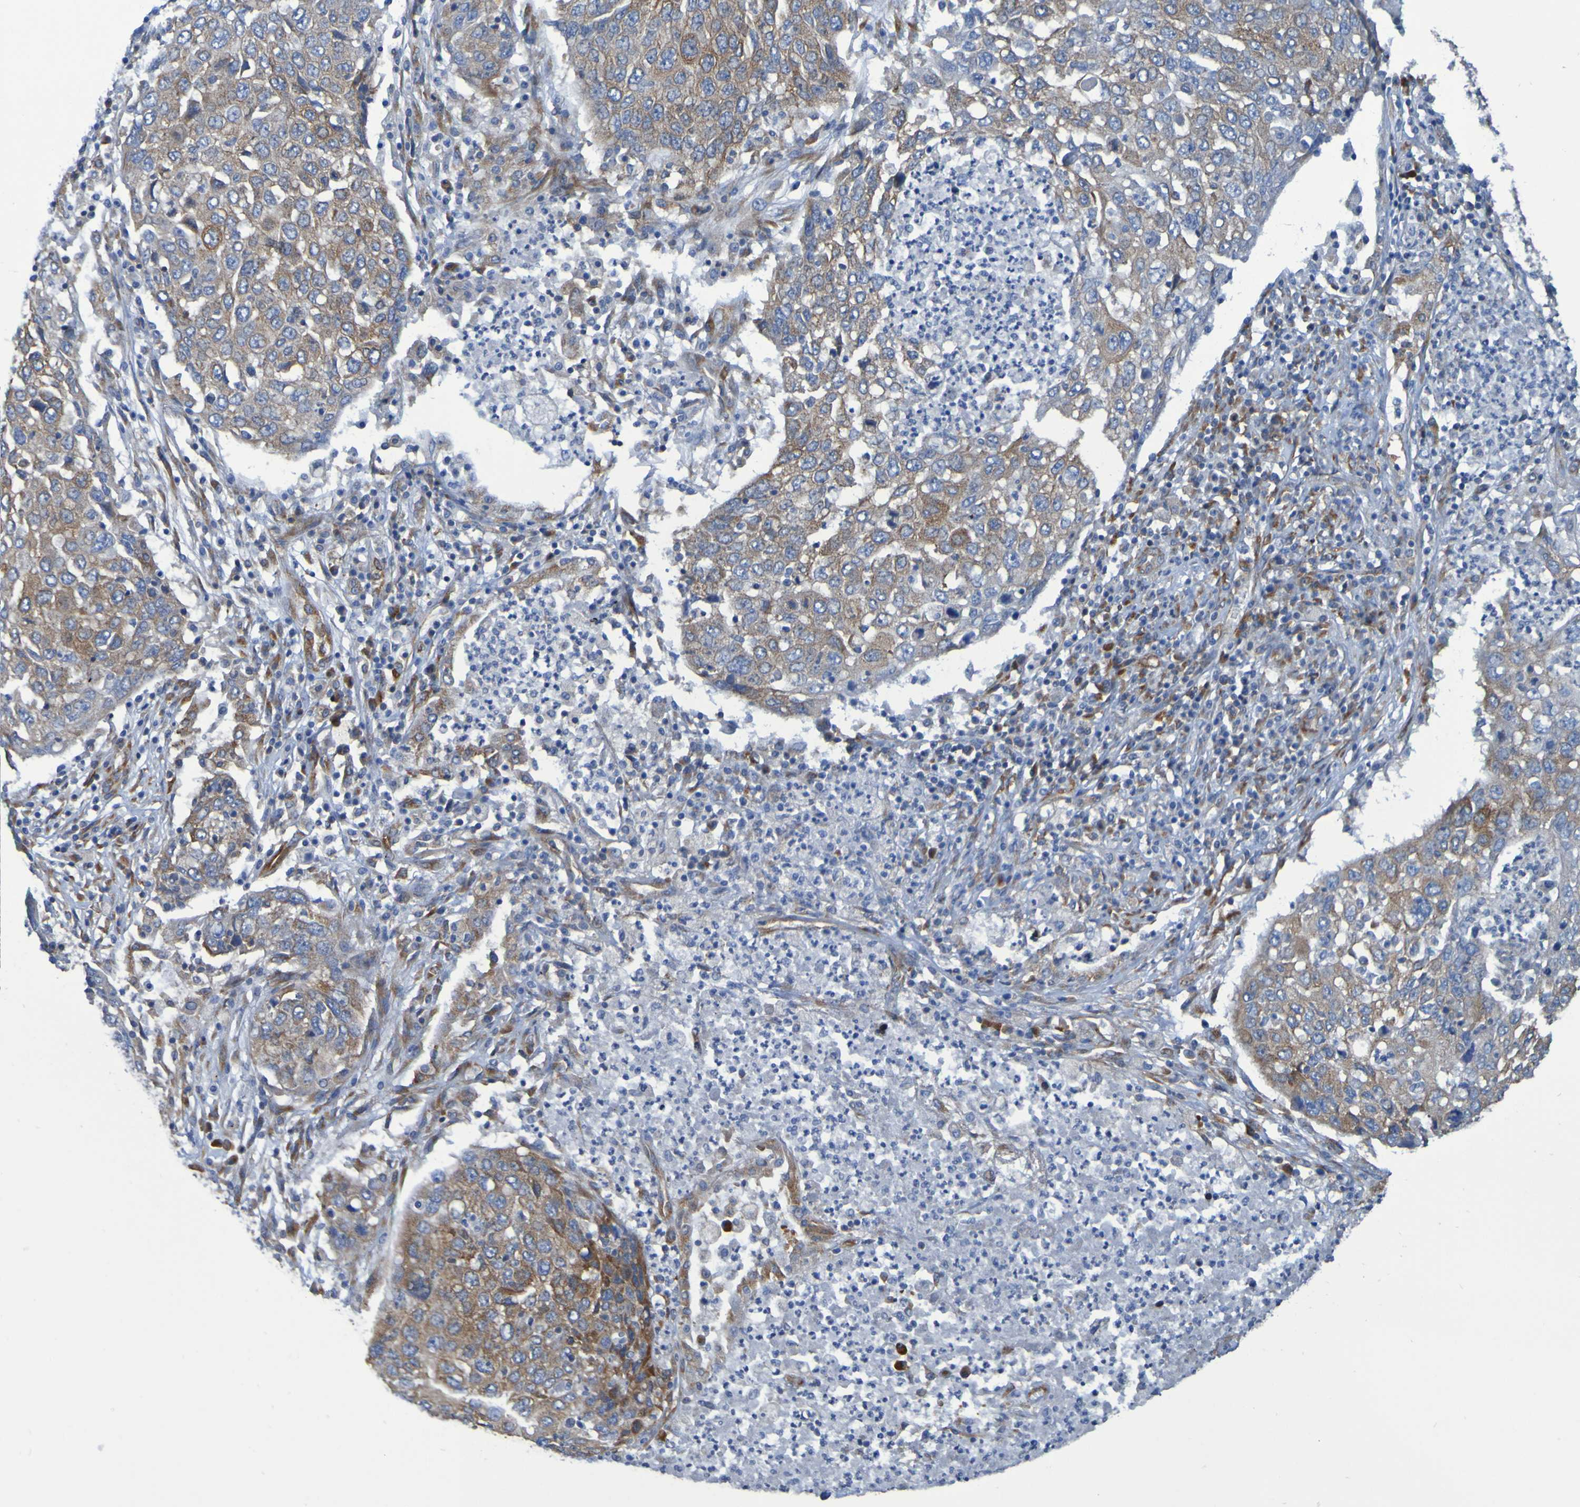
{"staining": {"intensity": "weak", "quantity": ">75%", "location": "cytoplasmic/membranous"}, "tissue": "lung cancer", "cell_type": "Tumor cells", "image_type": "cancer", "snomed": [{"axis": "morphology", "description": "Squamous cell carcinoma, NOS"}, {"axis": "topography", "description": "Lung"}], "caption": "Immunohistochemical staining of human squamous cell carcinoma (lung) shows low levels of weak cytoplasmic/membranous protein positivity in approximately >75% of tumor cells.", "gene": "FKBP3", "patient": {"sex": "female", "age": 63}}